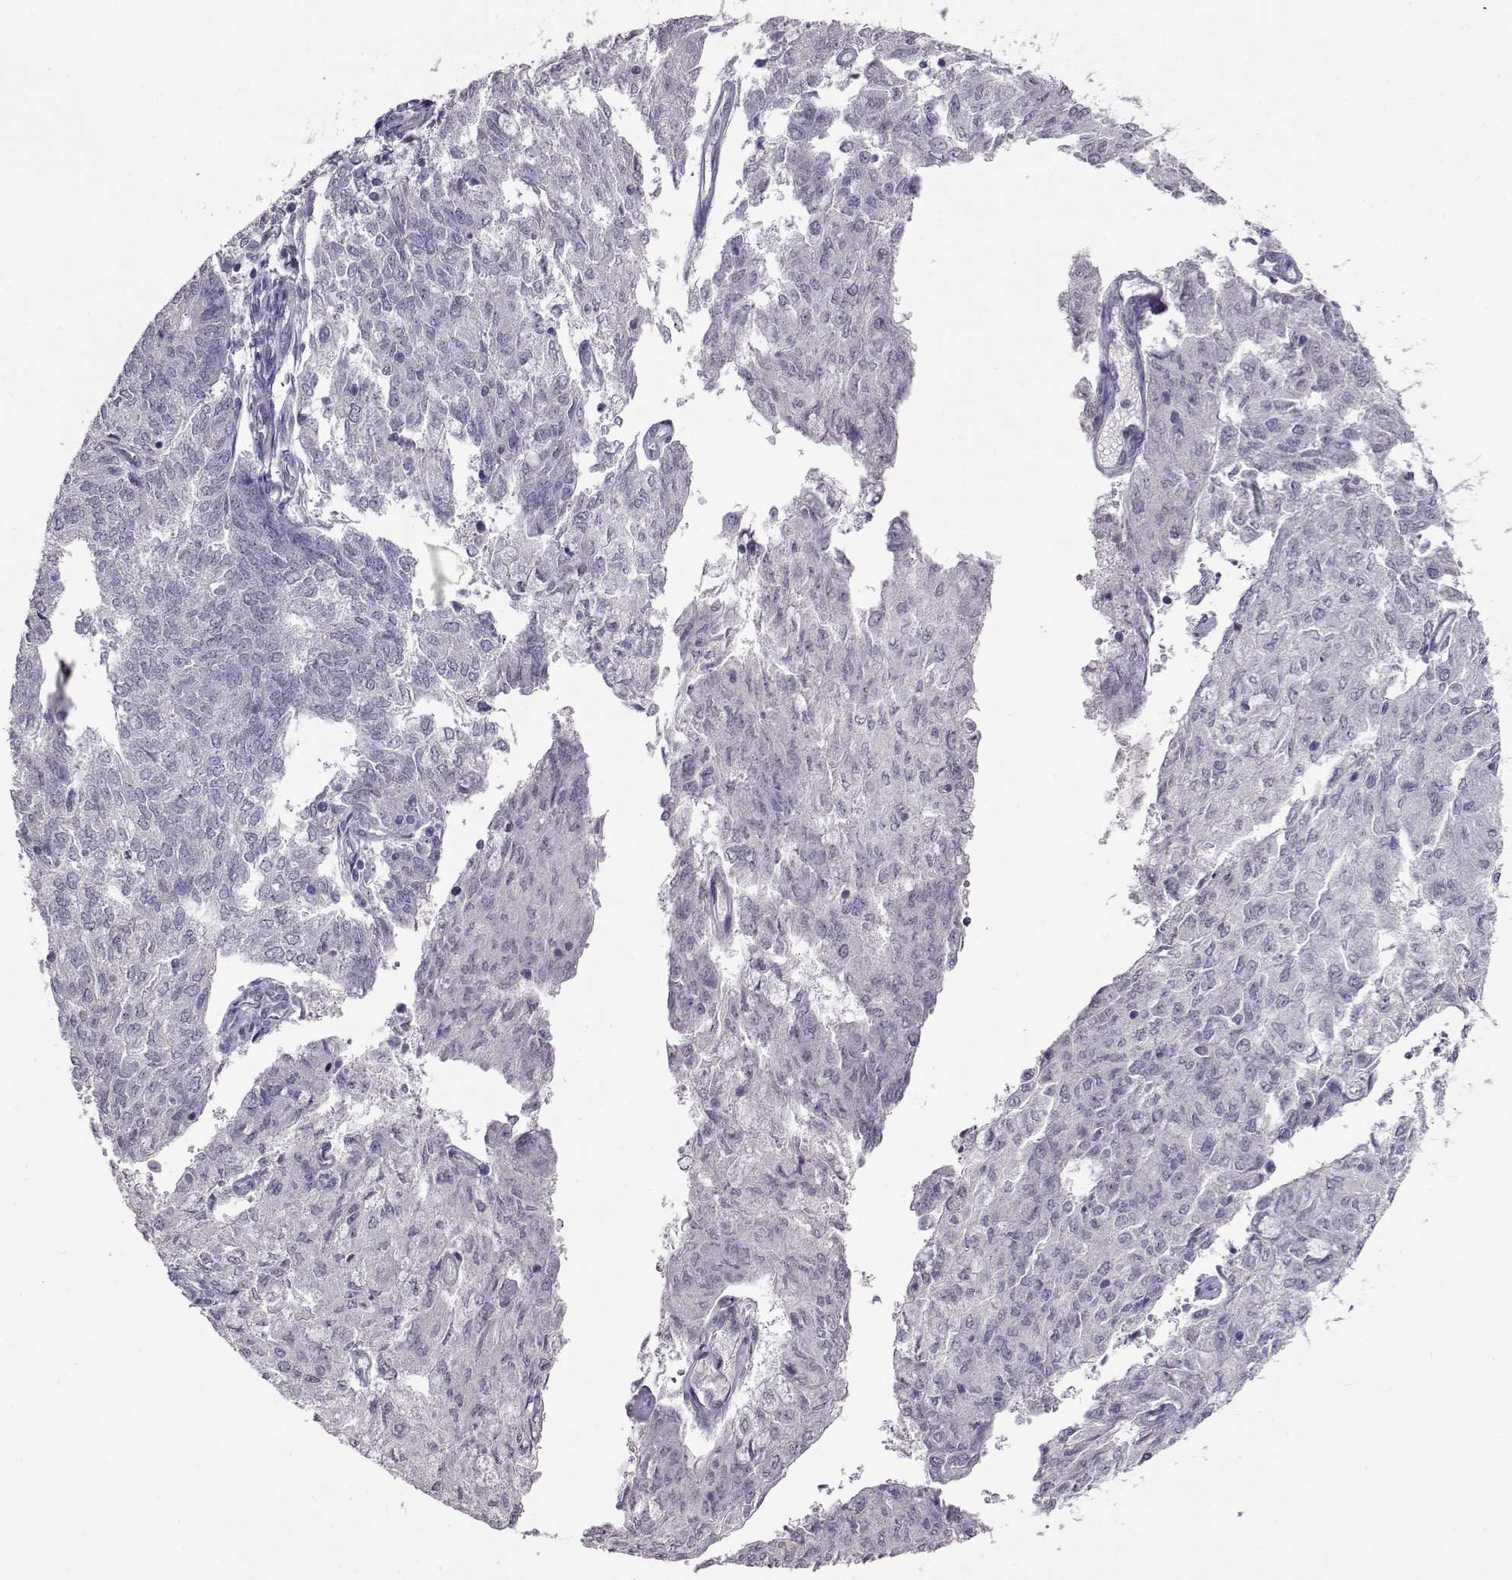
{"staining": {"intensity": "negative", "quantity": "none", "location": "none"}, "tissue": "endometrial cancer", "cell_type": "Tumor cells", "image_type": "cancer", "snomed": [{"axis": "morphology", "description": "Adenocarcinoma, NOS"}, {"axis": "topography", "description": "Endometrium"}], "caption": "This is an IHC image of endometrial cancer (adenocarcinoma). There is no positivity in tumor cells.", "gene": "RHOXF2", "patient": {"sex": "female", "age": 82}}